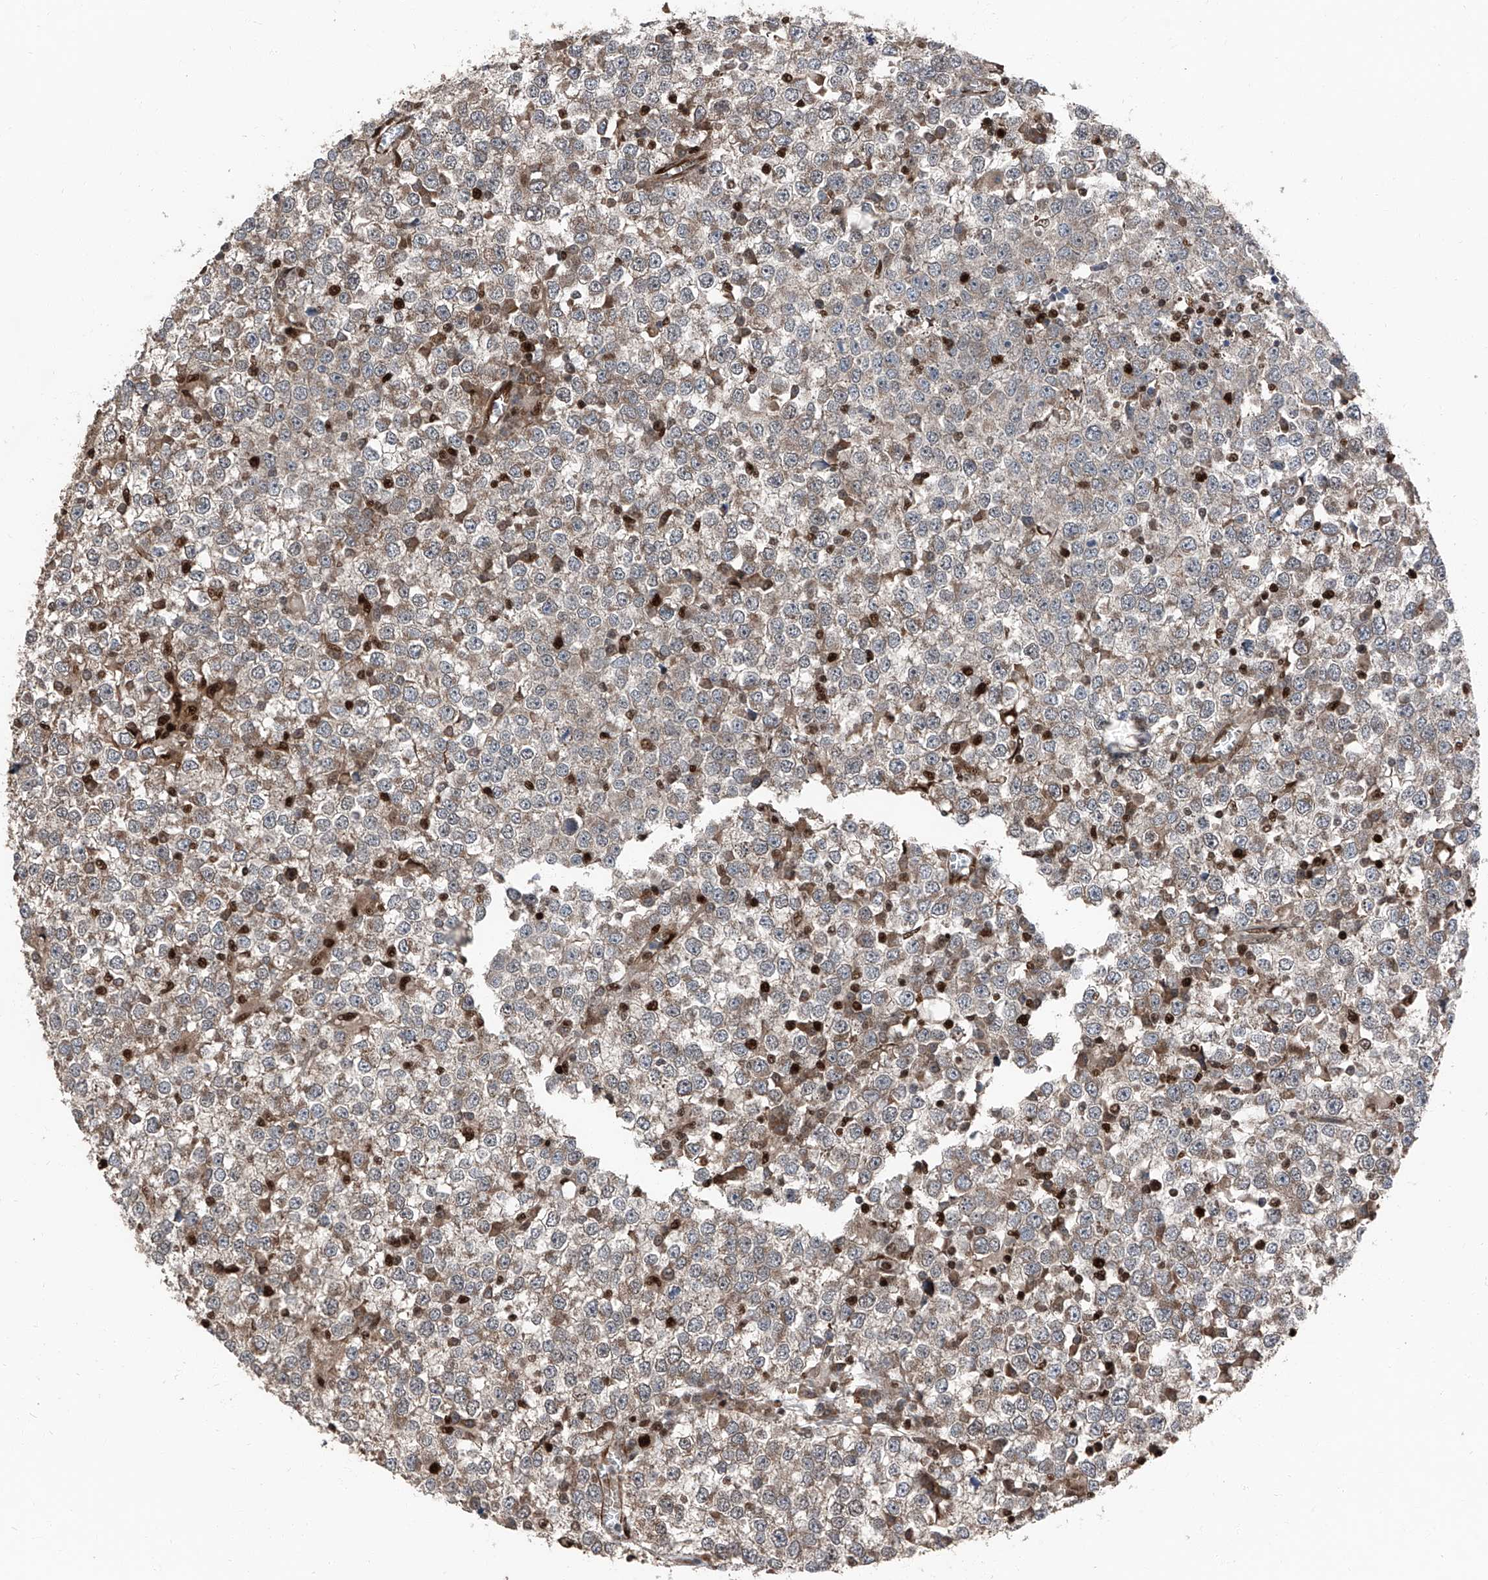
{"staining": {"intensity": "weak", "quantity": ">75%", "location": "cytoplasmic/membranous"}, "tissue": "testis cancer", "cell_type": "Tumor cells", "image_type": "cancer", "snomed": [{"axis": "morphology", "description": "Seminoma, NOS"}, {"axis": "topography", "description": "Testis"}], "caption": "Protein staining reveals weak cytoplasmic/membranous positivity in approximately >75% of tumor cells in testis cancer (seminoma).", "gene": "FKBP5", "patient": {"sex": "male", "age": 65}}